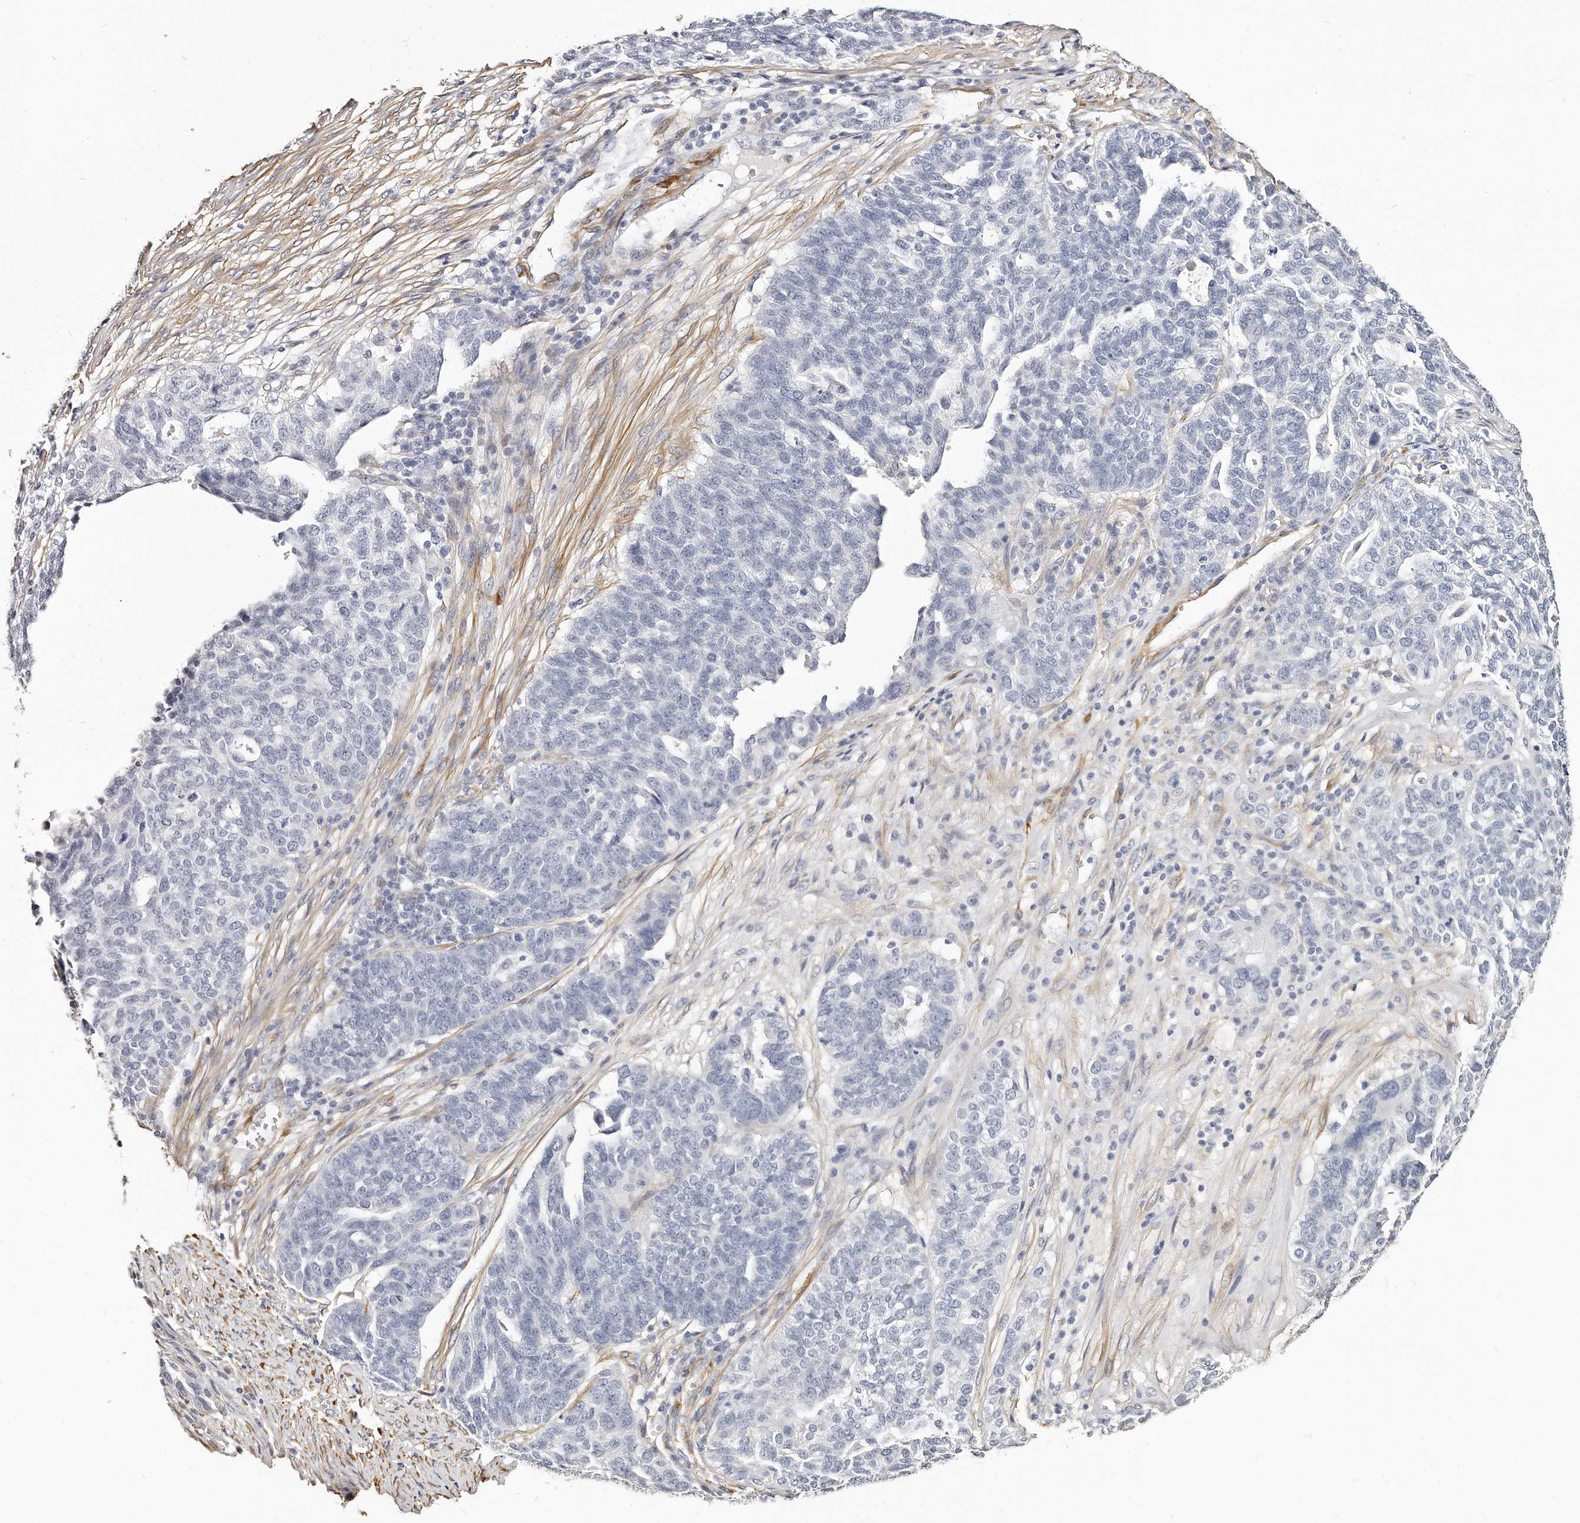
{"staining": {"intensity": "negative", "quantity": "none", "location": "none"}, "tissue": "ovarian cancer", "cell_type": "Tumor cells", "image_type": "cancer", "snomed": [{"axis": "morphology", "description": "Cystadenocarcinoma, serous, NOS"}, {"axis": "topography", "description": "Ovary"}], "caption": "Immunohistochemistry (IHC) micrograph of human ovarian cancer stained for a protein (brown), which displays no positivity in tumor cells.", "gene": "LMOD1", "patient": {"sex": "female", "age": 59}}